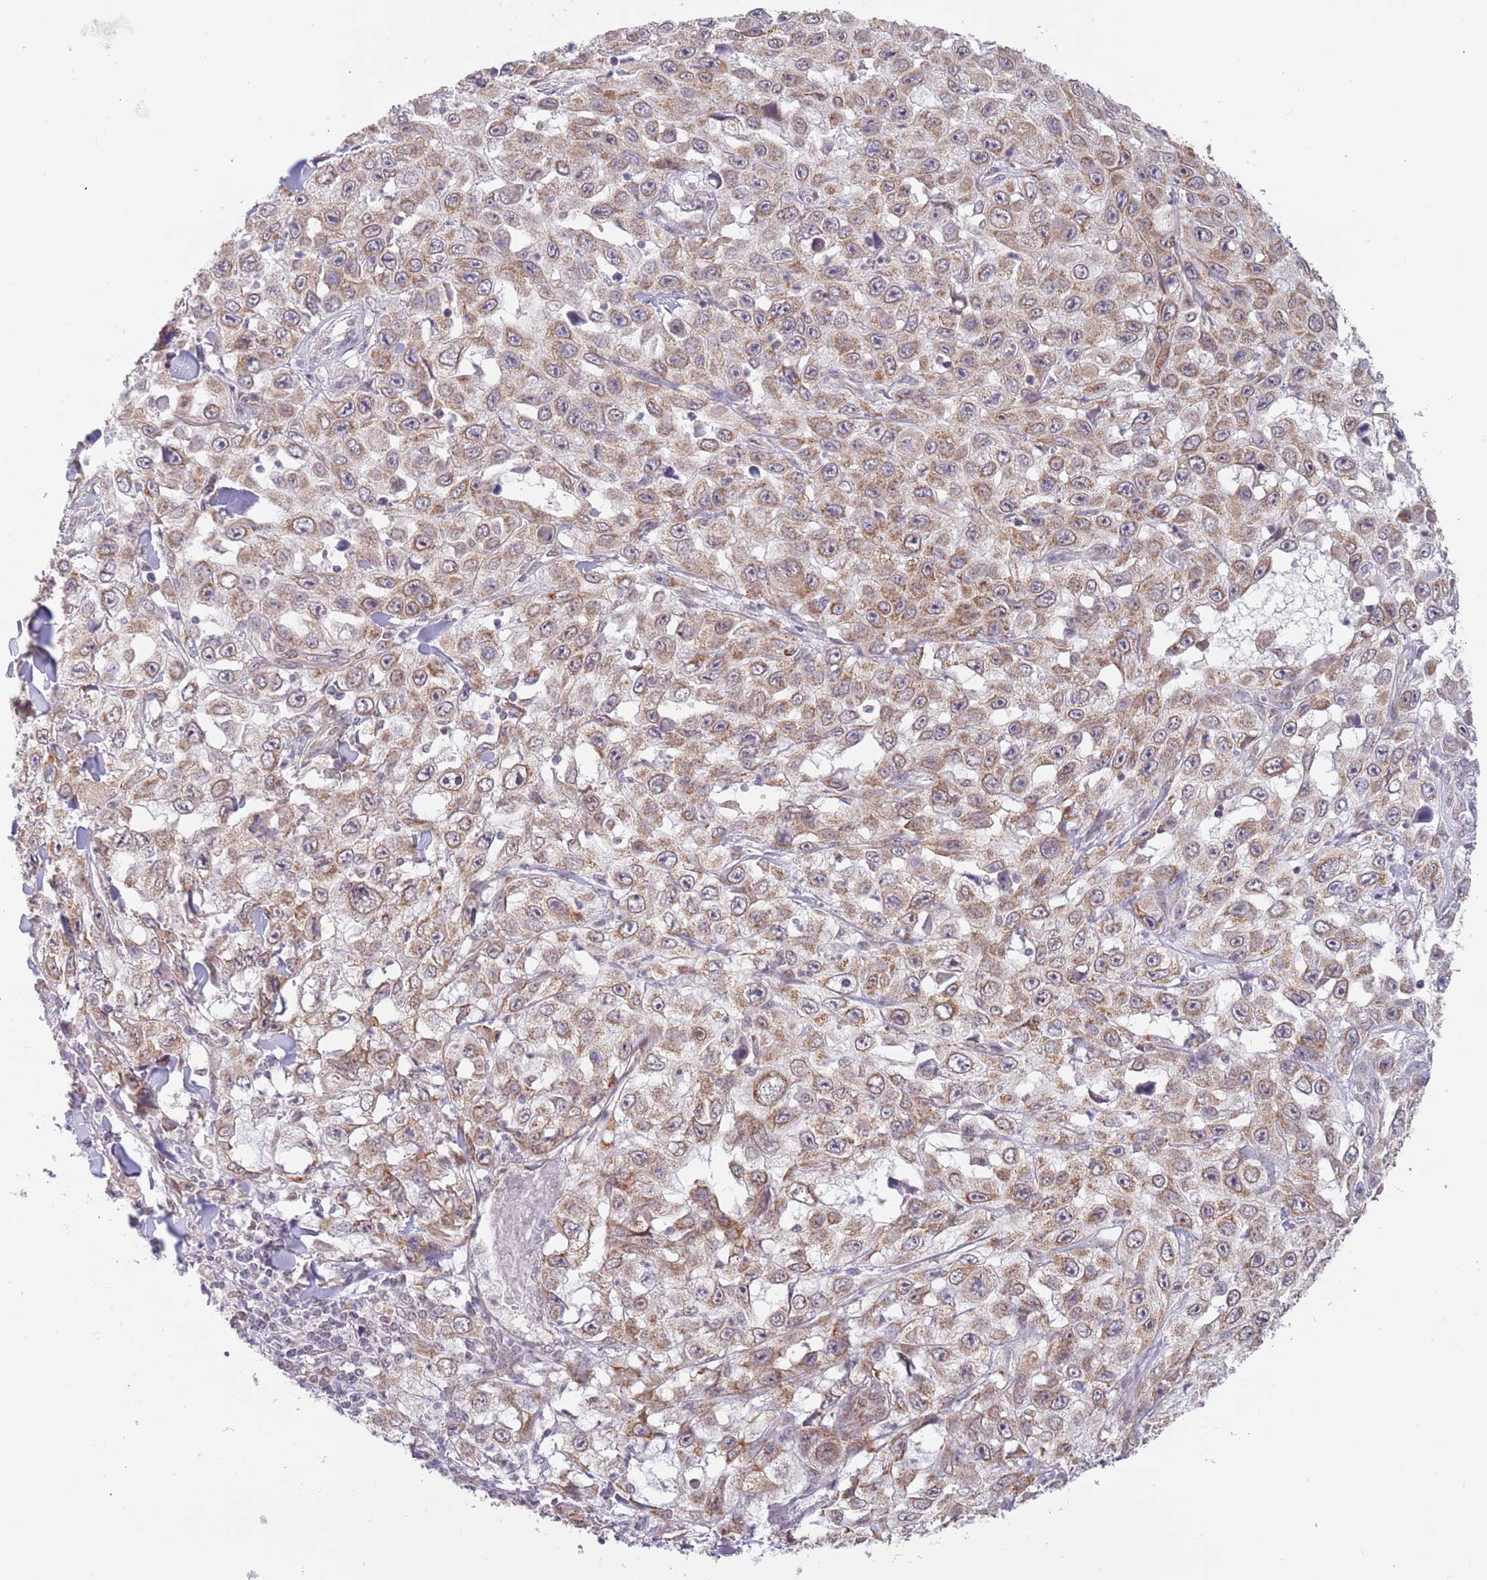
{"staining": {"intensity": "moderate", "quantity": ">75%", "location": "cytoplasmic/membranous"}, "tissue": "skin cancer", "cell_type": "Tumor cells", "image_type": "cancer", "snomed": [{"axis": "morphology", "description": "Squamous cell carcinoma, NOS"}, {"axis": "topography", "description": "Skin"}], "caption": "Squamous cell carcinoma (skin) was stained to show a protein in brown. There is medium levels of moderate cytoplasmic/membranous positivity in about >75% of tumor cells. The protein is stained brown, and the nuclei are stained in blue (DAB IHC with brightfield microscopy, high magnification).", "gene": "TIMM13", "patient": {"sex": "male", "age": 82}}